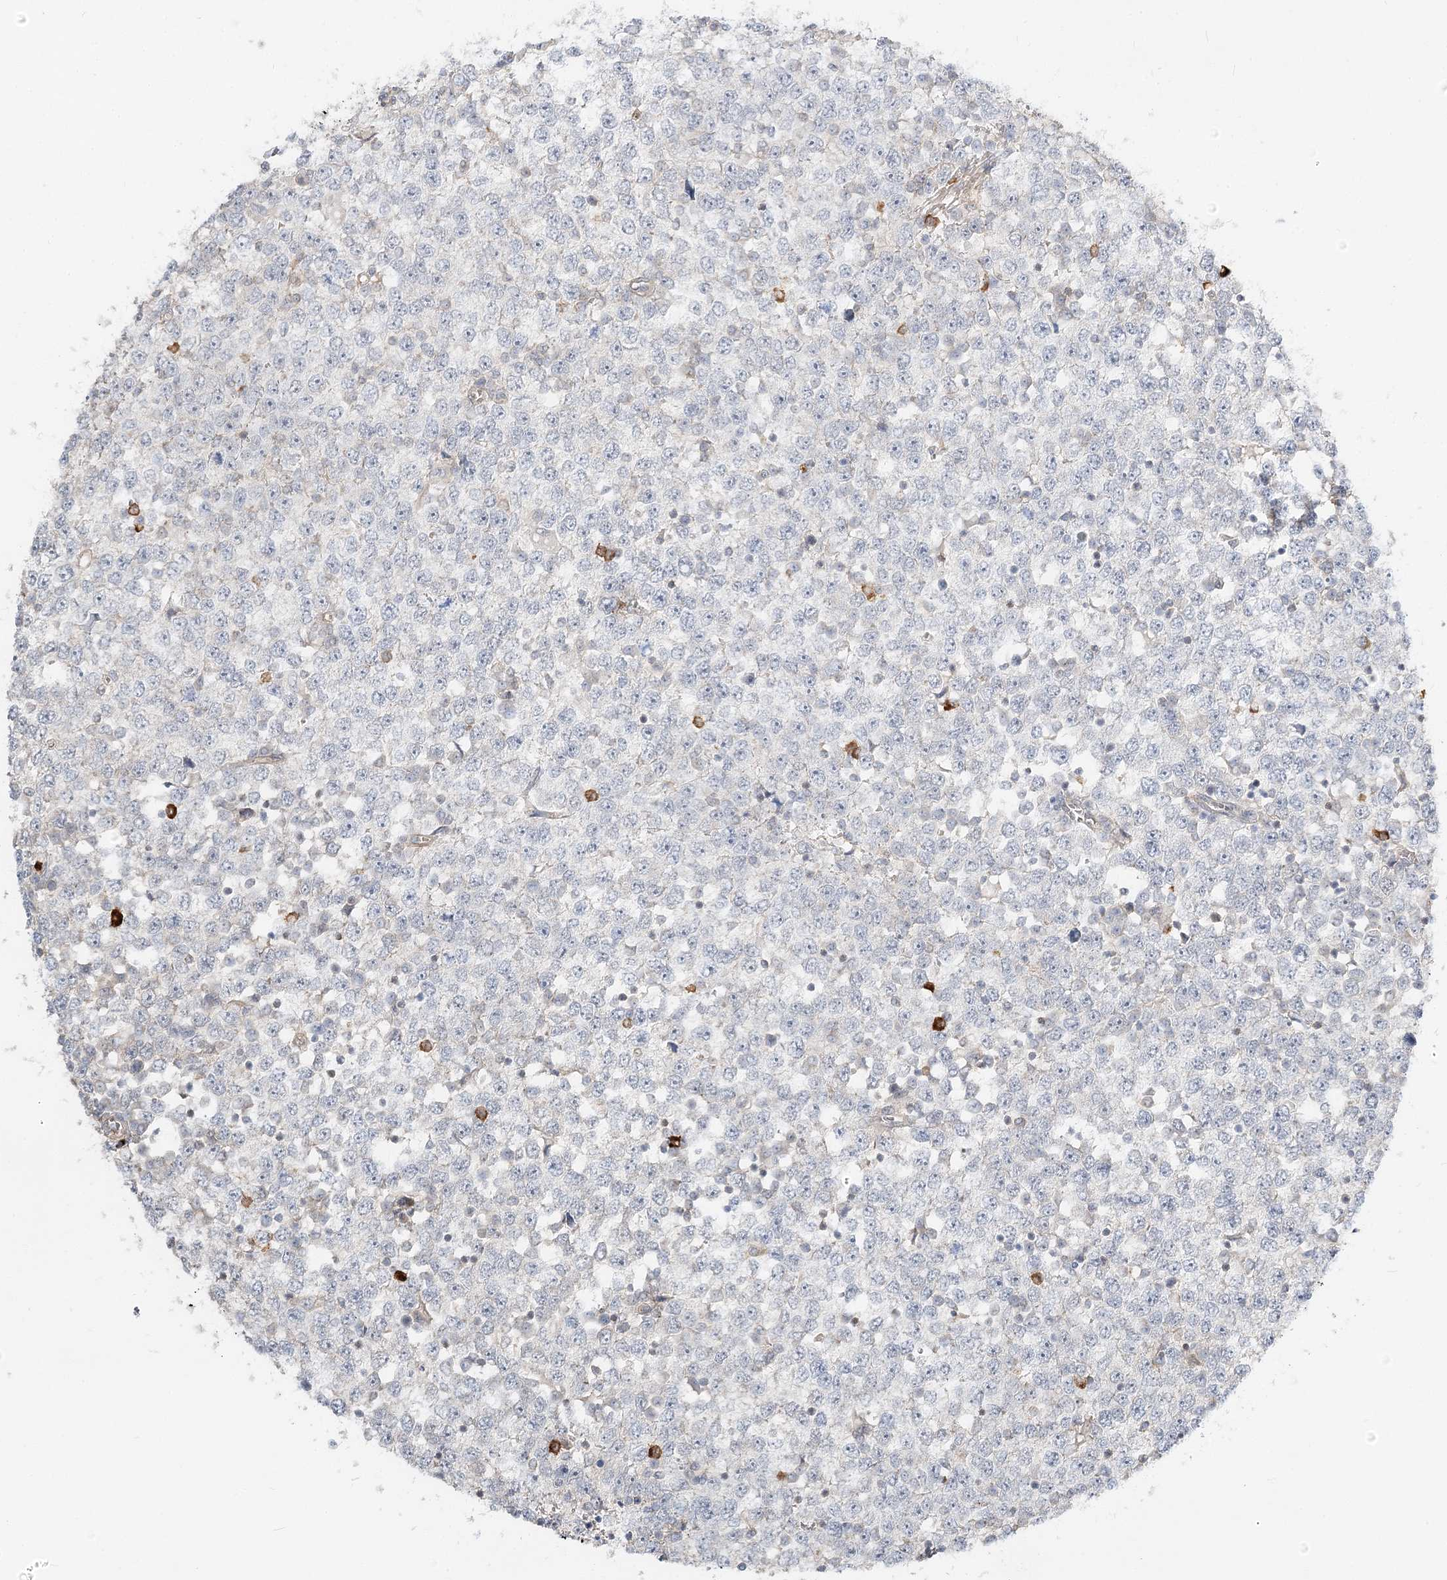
{"staining": {"intensity": "negative", "quantity": "none", "location": "none"}, "tissue": "testis cancer", "cell_type": "Tumor cells", "image_type": "cancer", "snomed": [{"axis": "morphology", "description": "Seminoma, NOS"}, {"axis": "topography", "description": "Testis"}], "caption": "IHC of human testis cancer exhibits no staining in tumor cells.", "gene": "GUCY2C", "patient": {"sex": "male", "age": 65}}